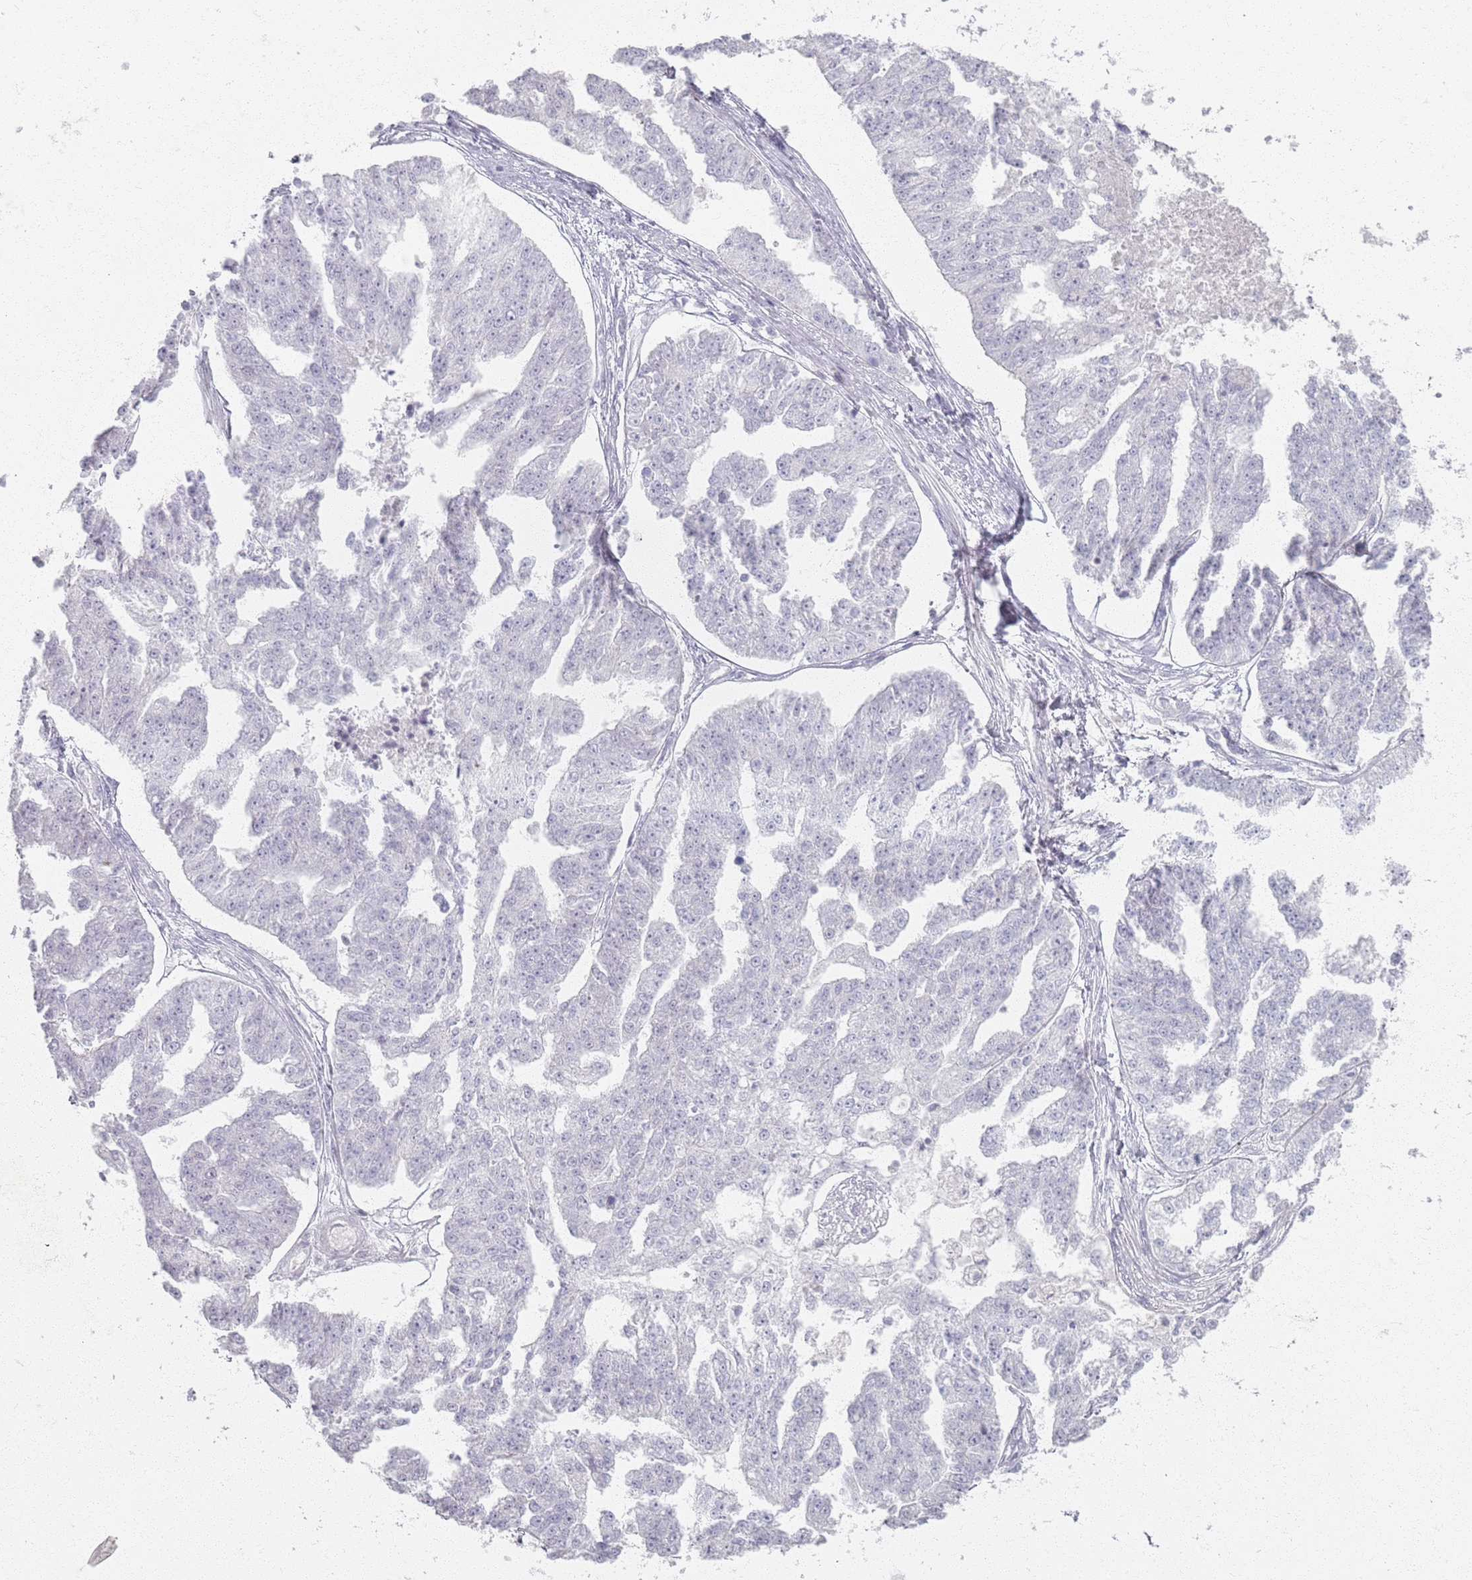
{"staining": {"intensity": "negative", "quantity": "none", "location": "none"}, "tissue": "ovarian cancer", "cell_type": "Tumor cells", "image_type": "cancer", "snomed": [{"axis": "morphology", "description": "Cystadenocarcinoma, serous, NOS"}, {"axis": "topography", "description": "Ovary"}], "caption": "The histopathology image reveals no significant staining in tumor cells of ovarian cancer.", "gene": "PKD2L2", "patient": {"sex": "female", "age": 58}}